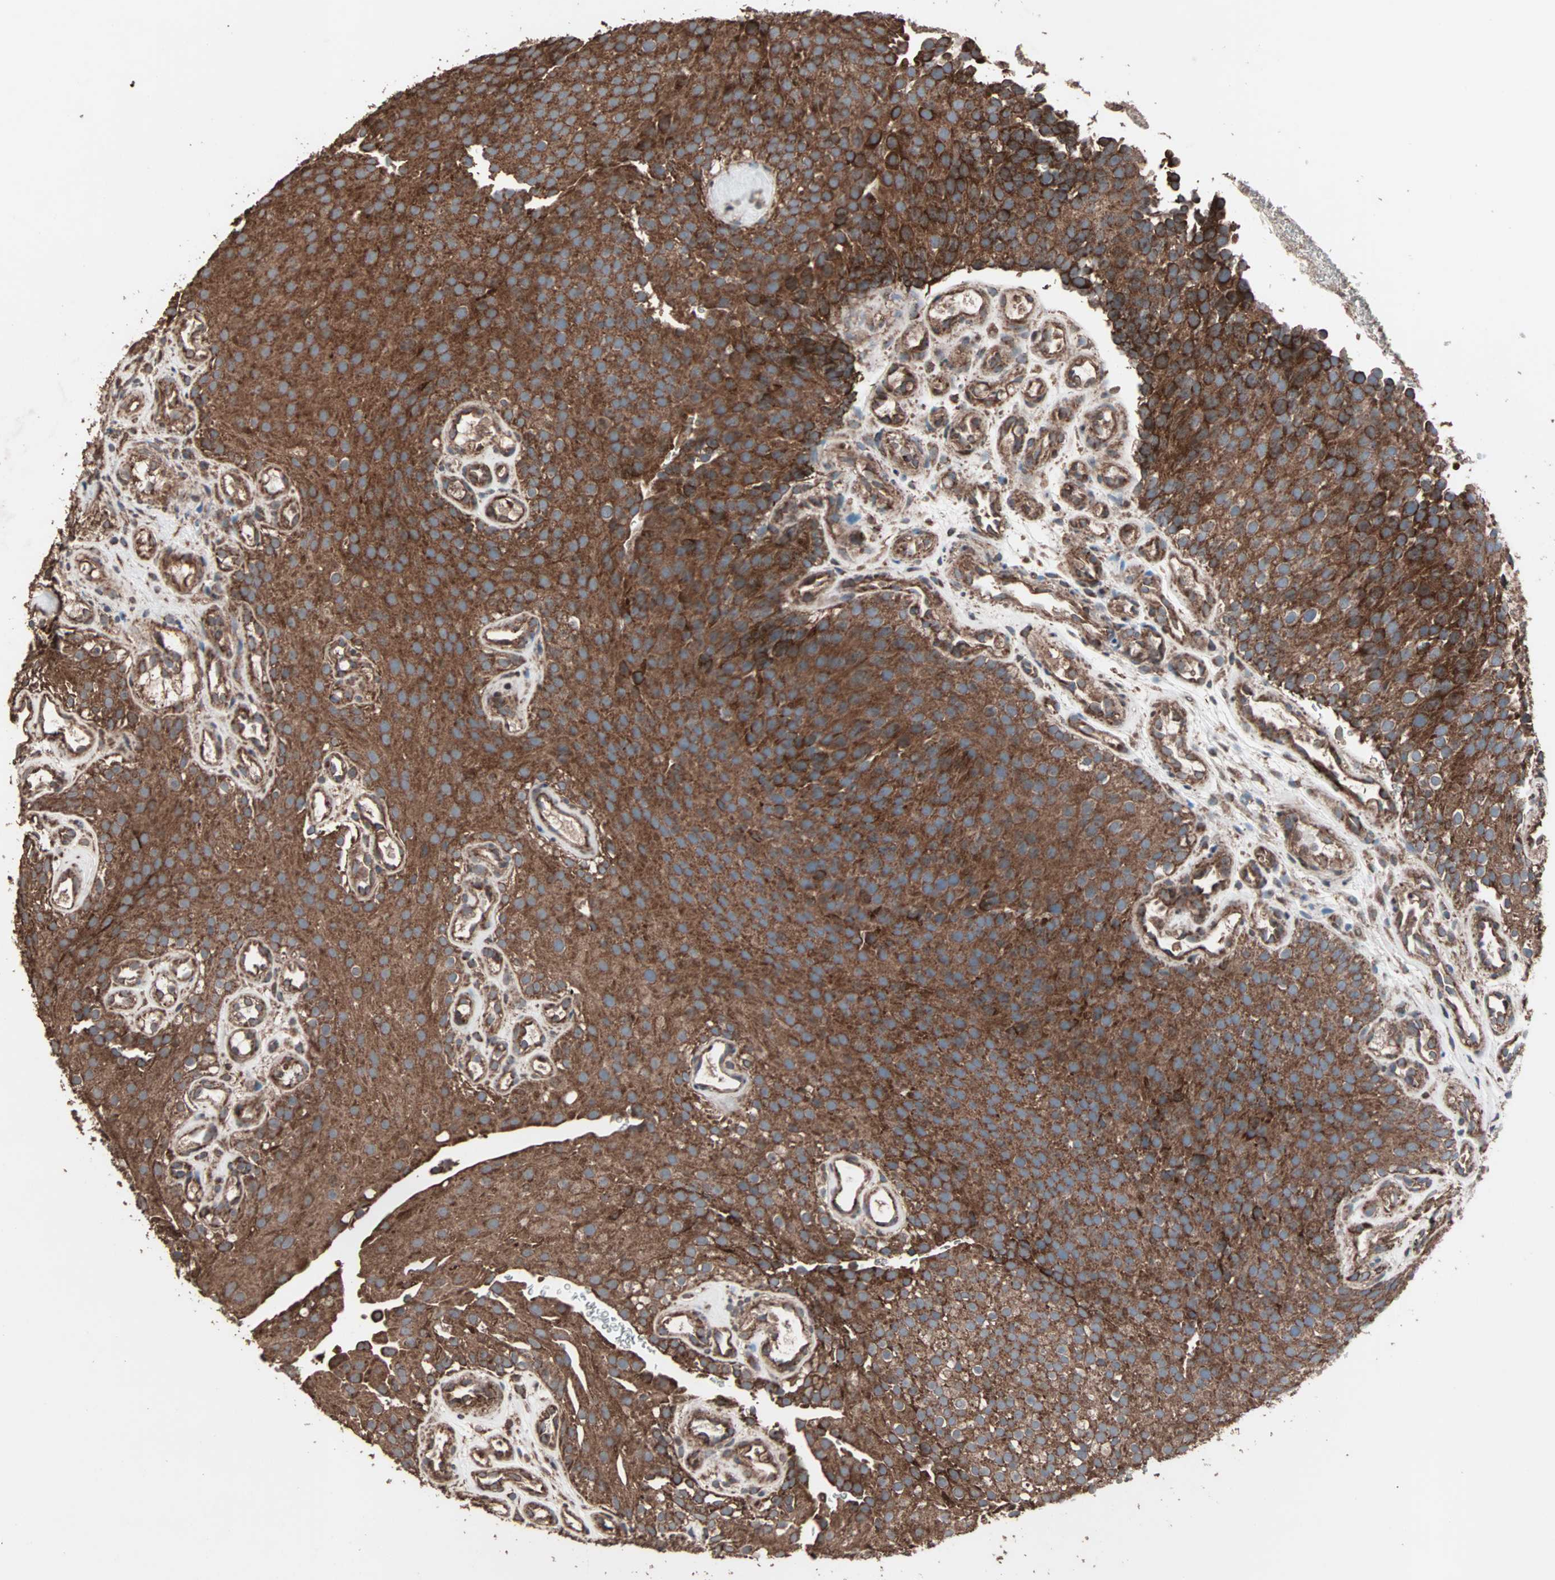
{"staining": {"intensity": "strong", "quantity": ">75%", "location": "cytoplasmic/membranous"}, "tissue": "urothelial cancer", "cell_type": "Tumor cells", "image_type": "cancer", "snomed": [{"axis": "morphology", "description": "Urothelial carcinoma, Low grade"}, {"axis": "topography", "description": "Urinary bladder"}], "caption": "Urothelial carcinoma (low-grade) stained with DAB (3,3'-diaminobenzidine) immunohistochemistry shows high levels of strong cytoplasmic/membranous staining in about >75% of tumor cells.", "gene": "MRPL2", "patient": {"sex": "male", "age": 78}}